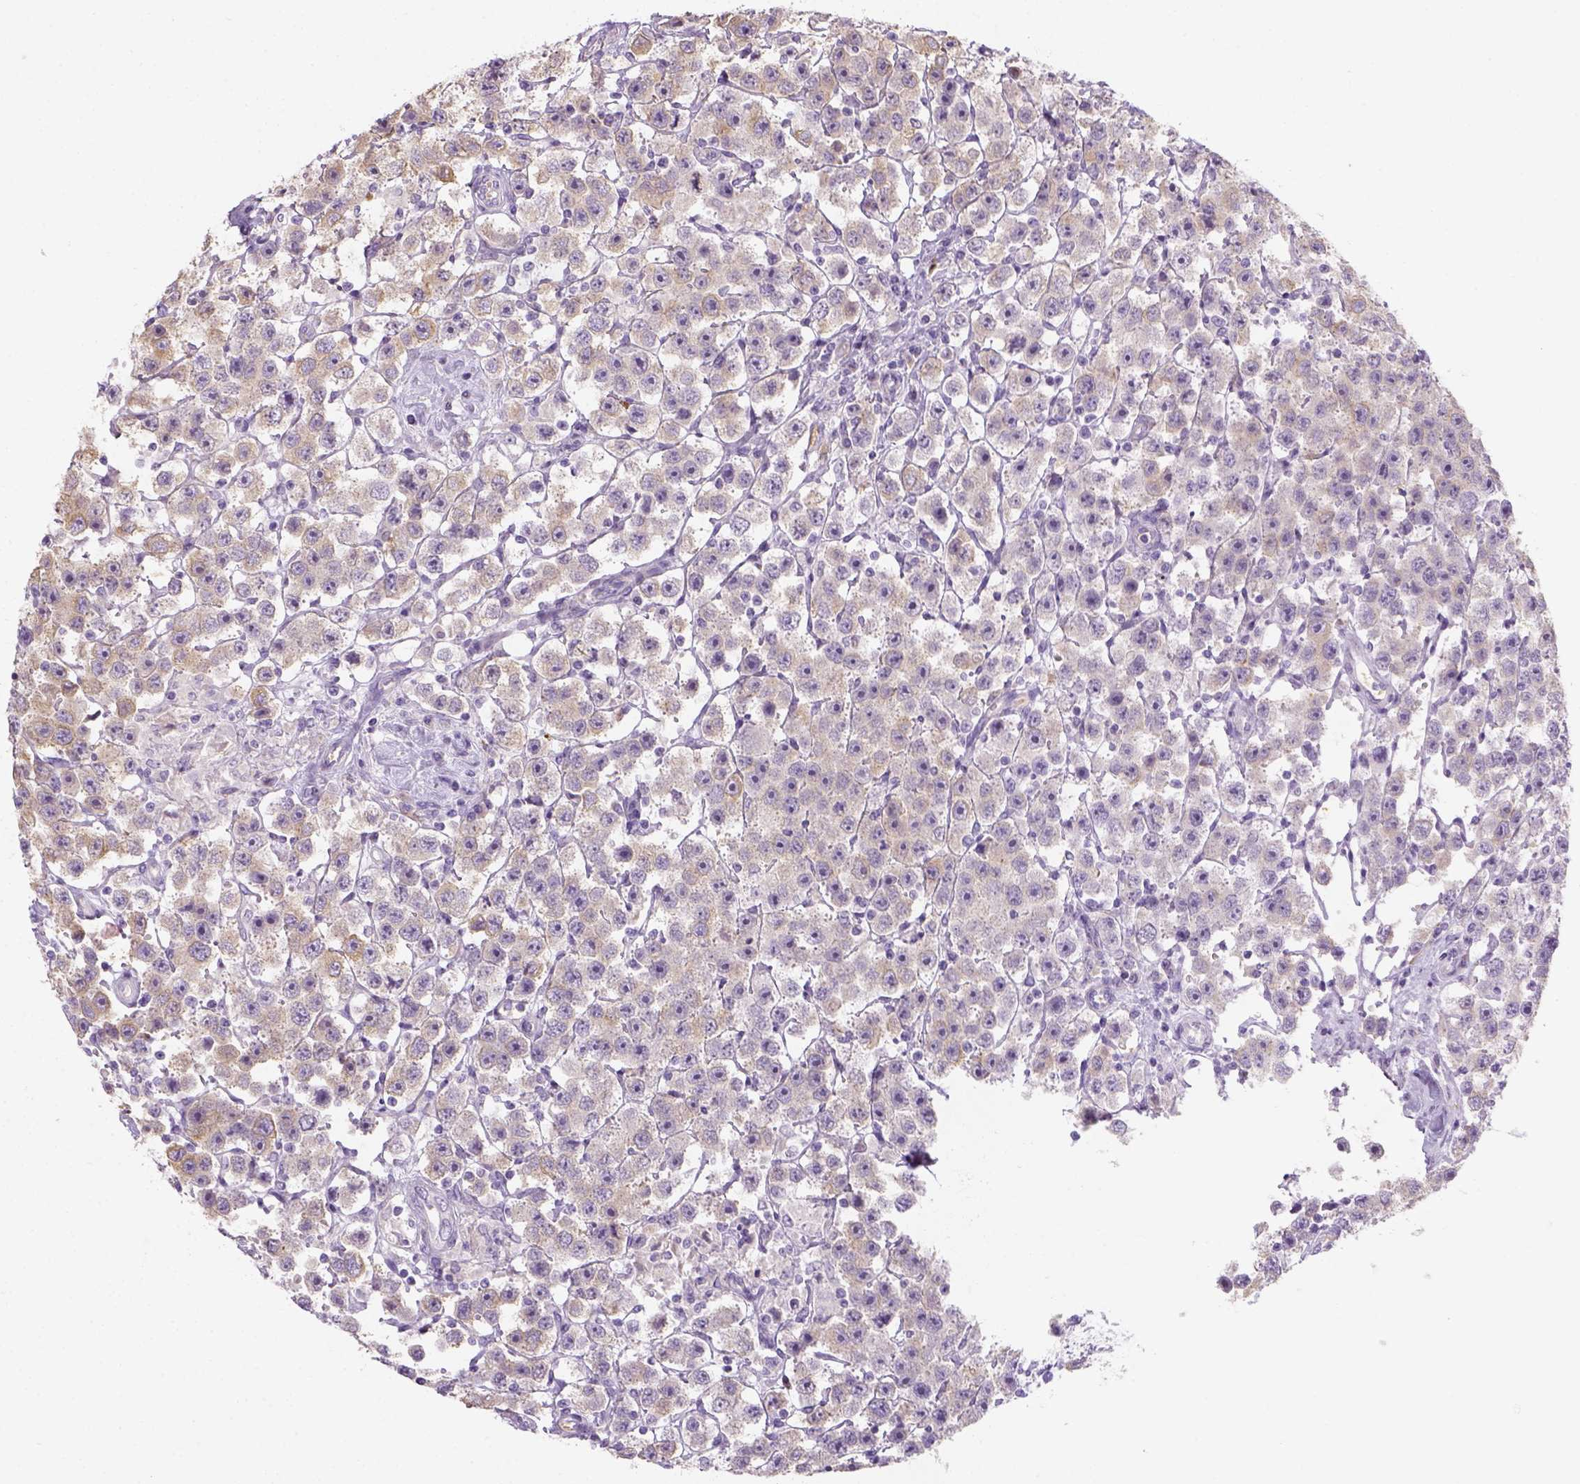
{"staining": {"intensity": "weak", "quantity": ">75%", "location": "cytoplasmic/membranous"}, "tissue": "testis cancer", "cell_type": "Tumor cells", "image_type": "cancer", "snomed": [{"axis": "morphology", "description": "Seminoma, NOS"}, {"axis": "topography", "description": "Testis"}], "caption": "IHC (DAB) staining of human testis cancer shows weak cytoplasmic/membranous protein staining in approximately >75% of tumor cells.", "gene": "CACNB1", "patient": {"sex": "male", "age": 45}}